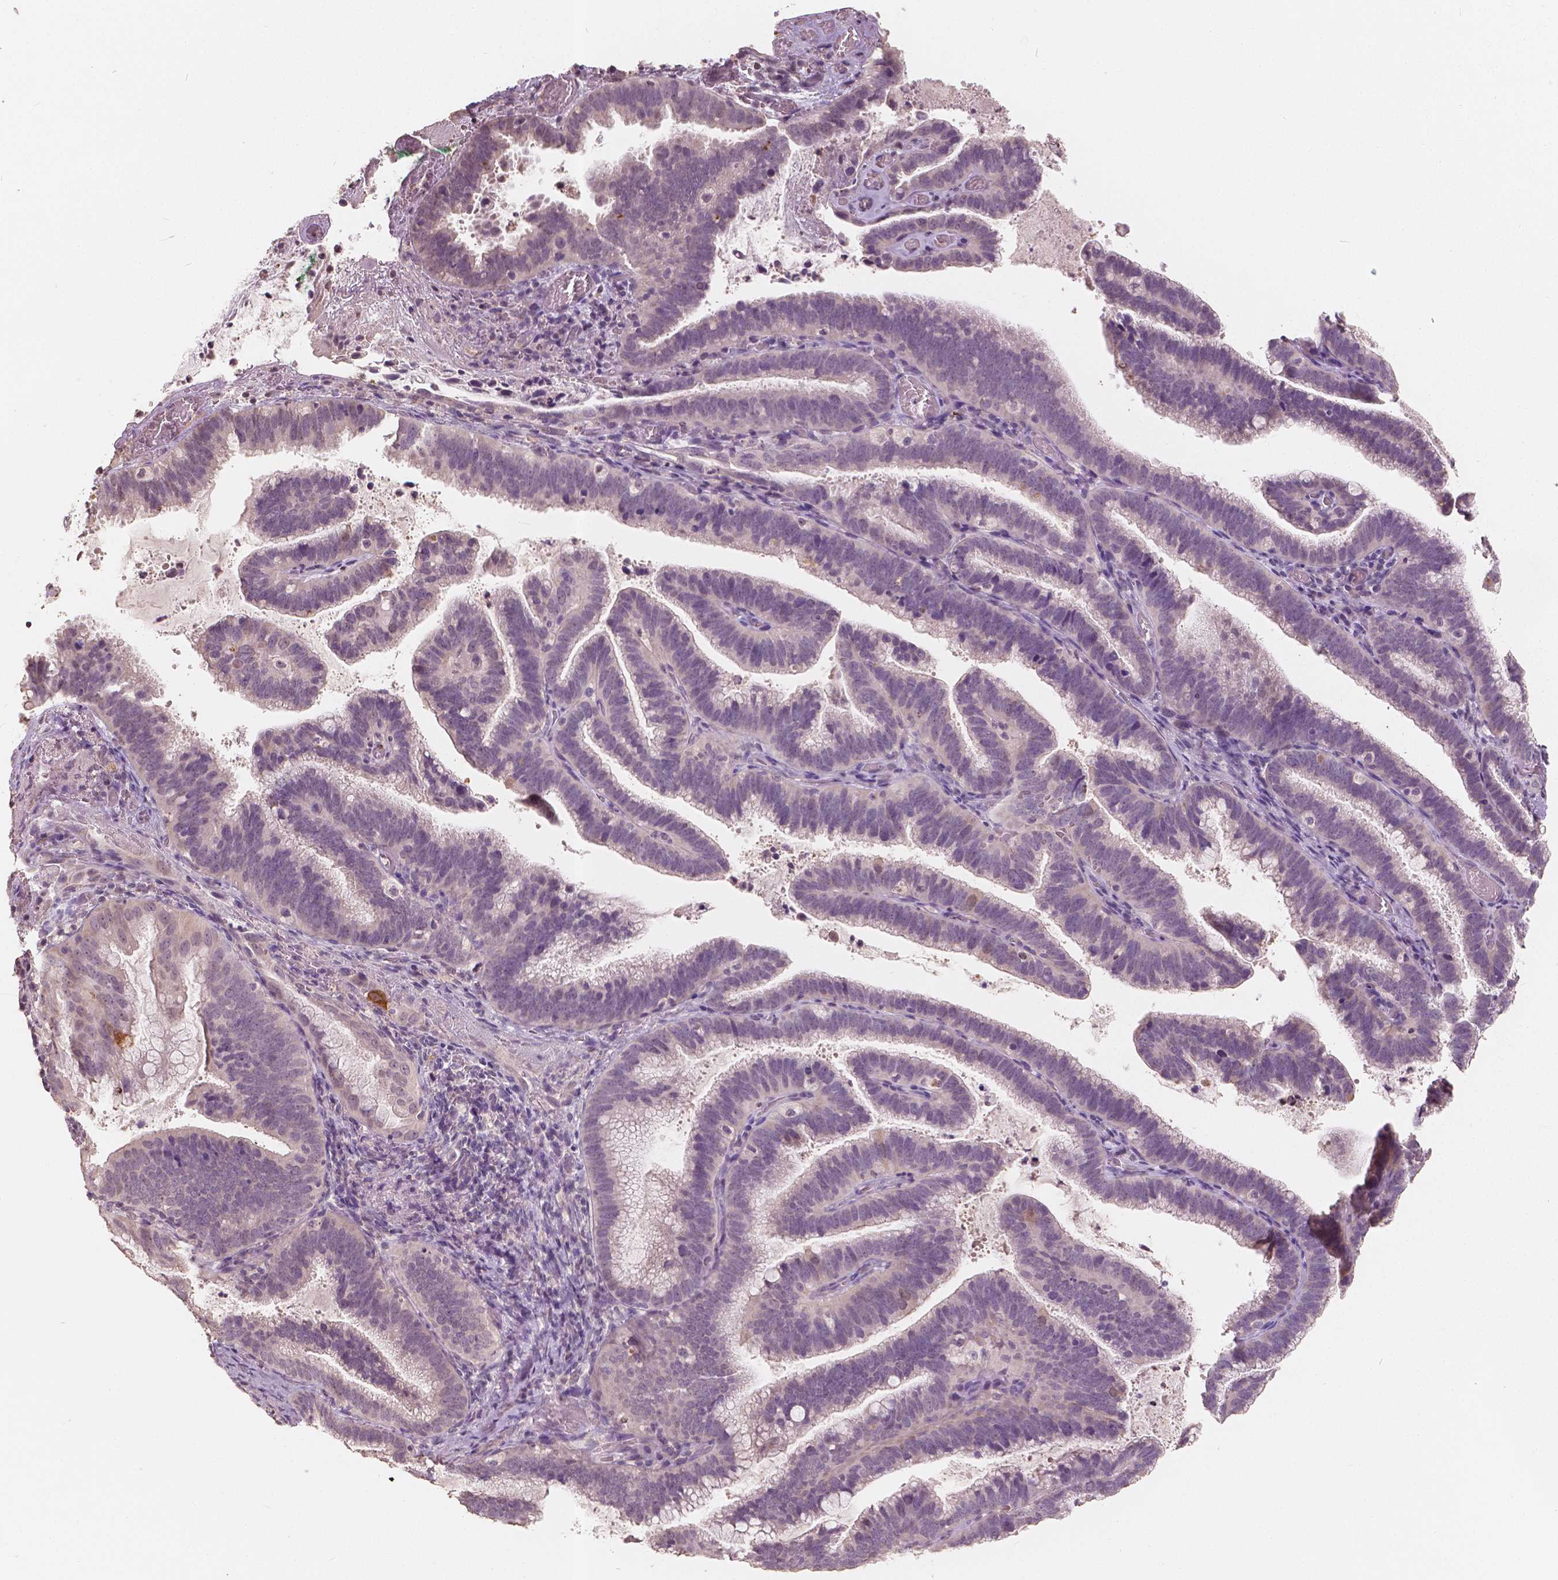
{"staining": {"intensity": "negative", "quantity": "none", "location": "none"}, "tissue": "cervical cancer", "cell_type": "Tumor cells", "image_type": "cancer", "snomed": [{"axis": "morphology", "description": "Adenocarcinoma, NOS"}, {"axis": "topography", "description": "Cervix"}], "caption": "Immunohistochemistry (IHC) histopathology image of human cervical adenocarcinoma stained for a protein (brown), which reveals no staining in tumor cells. (DAB (3,3'-diaminobenzidine) immunohistochemistry (IHC) visualized using brightfield microscopy, high magnification).", "gene": "SAT2", "patient": {"sex": "female", "age": 61}}